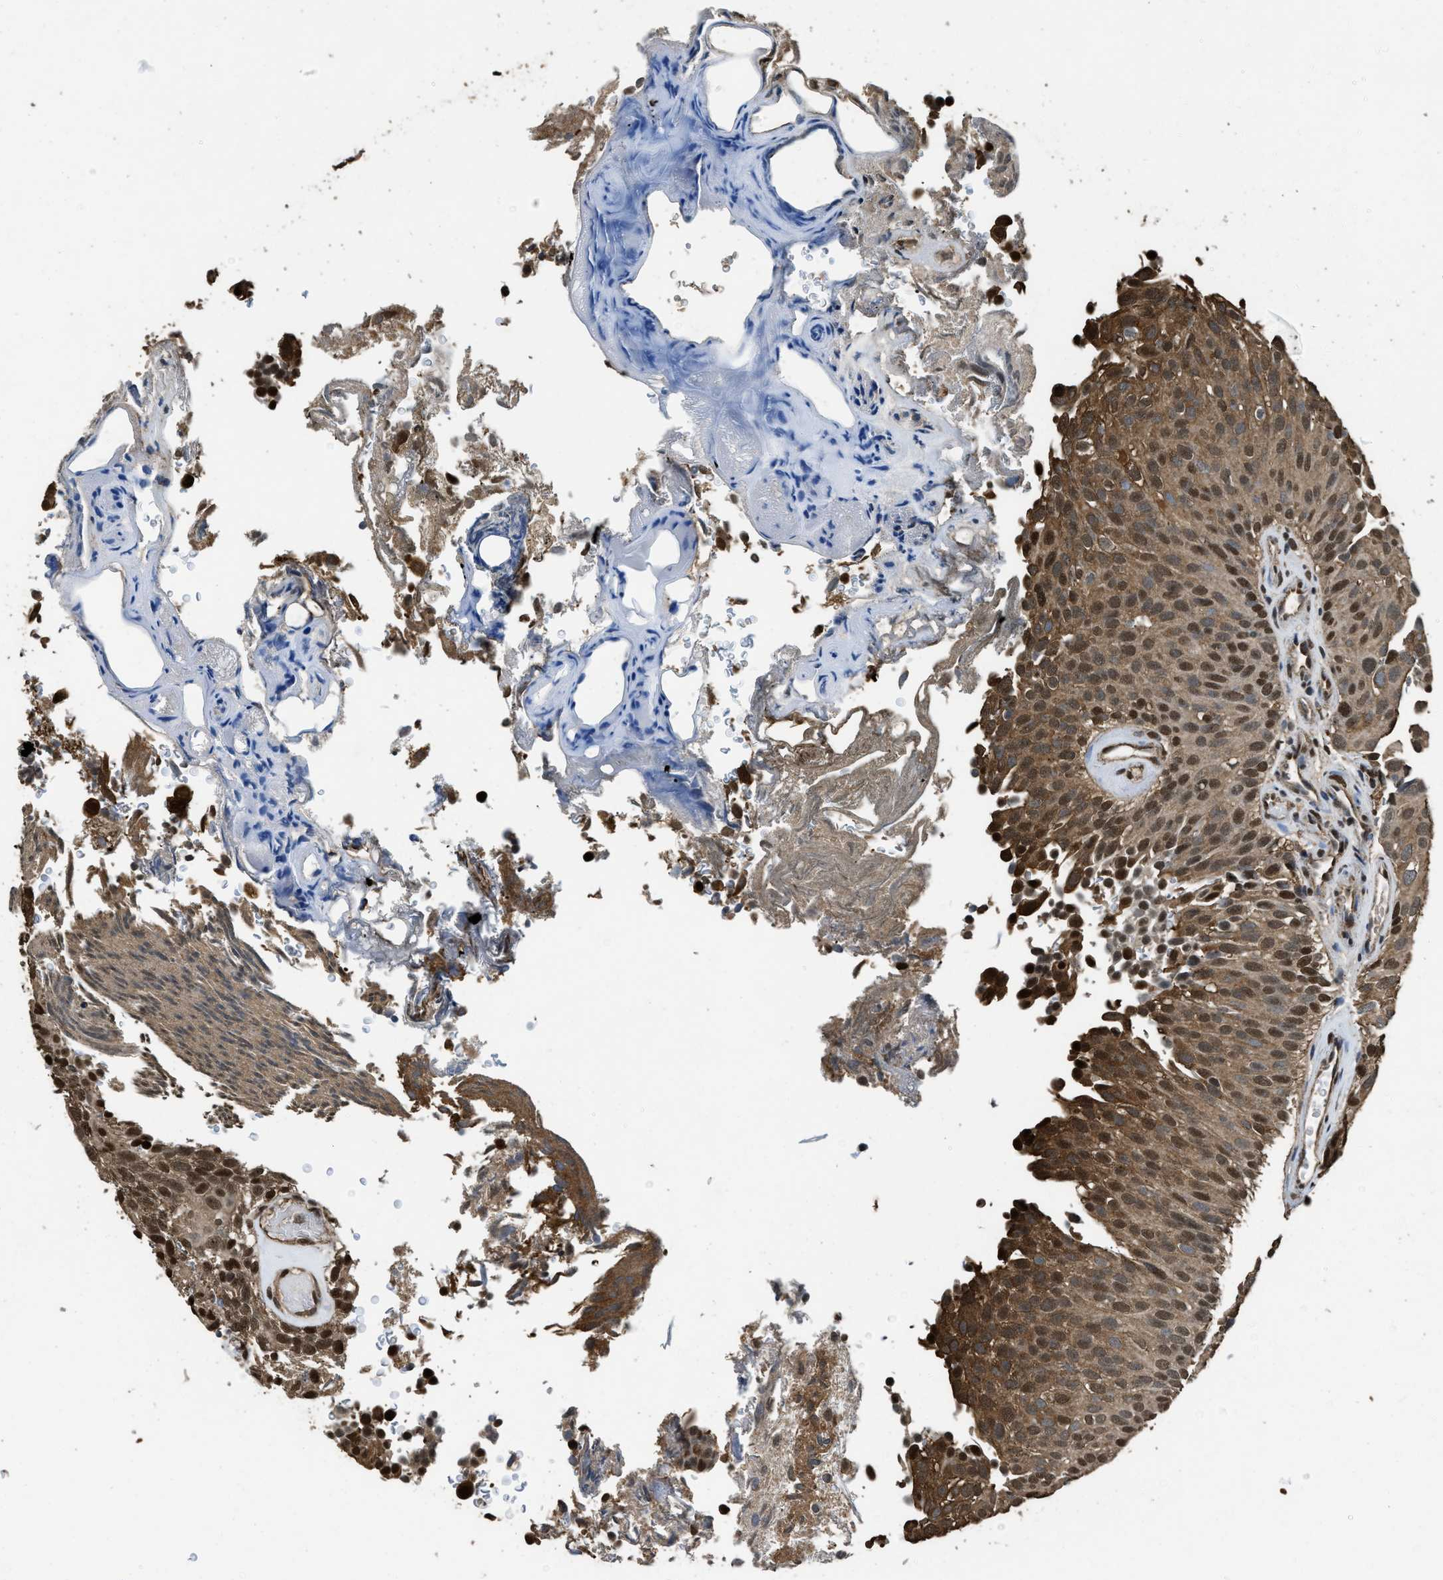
{"staining": {"intensity": "moderate", "quantity": ">75%", "location": "cytoplasmic/membranous,nuclear"}, "tissue": "urothelial cancer", "cell_type": "Tumor cells", "image_type": "cancer", "snomed": [{"axis": "morphology", "description": "Urothelial carcinoma, Low grade"}, {"axis": "topography", "description": "Urinary bladder"}], "caption": "About >75% of tumor cells in human urothelial cancer reveal moderate cytoplasmic/membranous and nuclear protein staining as visualized by brown immunohistochemical staining.", "gene": "GAPDH", "patient": {"sex": "male", "age": 78}}